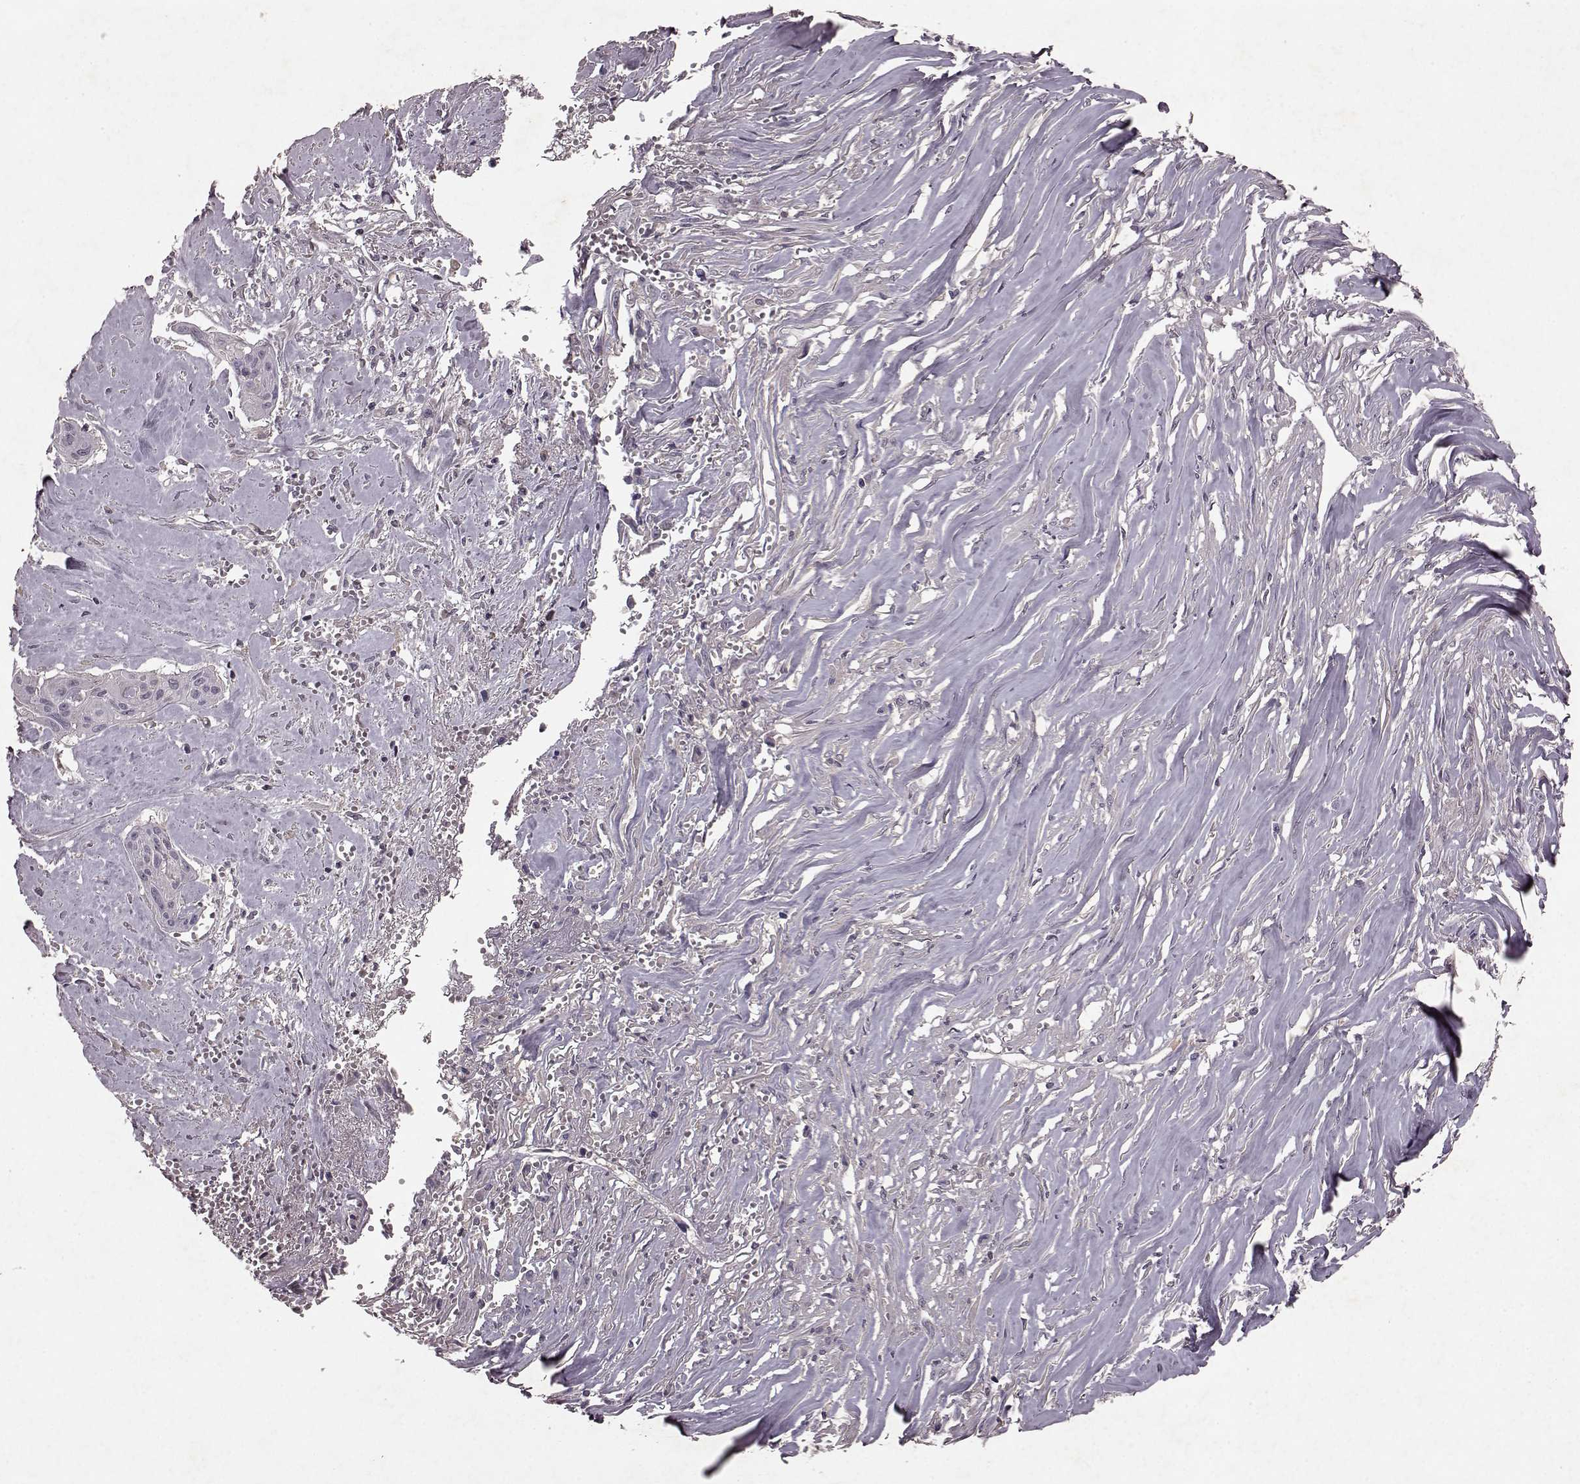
{"staining": {"intensity": "negative", "quantity": "none", "location": "none"}, "tissue": "cervical cancer", "cell_type": "Tumor cells", "image_type": "cancer", "snomed": [{"axis": "morphology", "description": "Squamous cell carcinoma, NOS"}, {"axis": "topography", "description": "Cervix"}], "caption": "An image of human squamous cell carcinoma (cervical) is negative for staining in tumor cells.", "gene": "FRRS1L", "patient": {"sex": "female", "age": 49}}